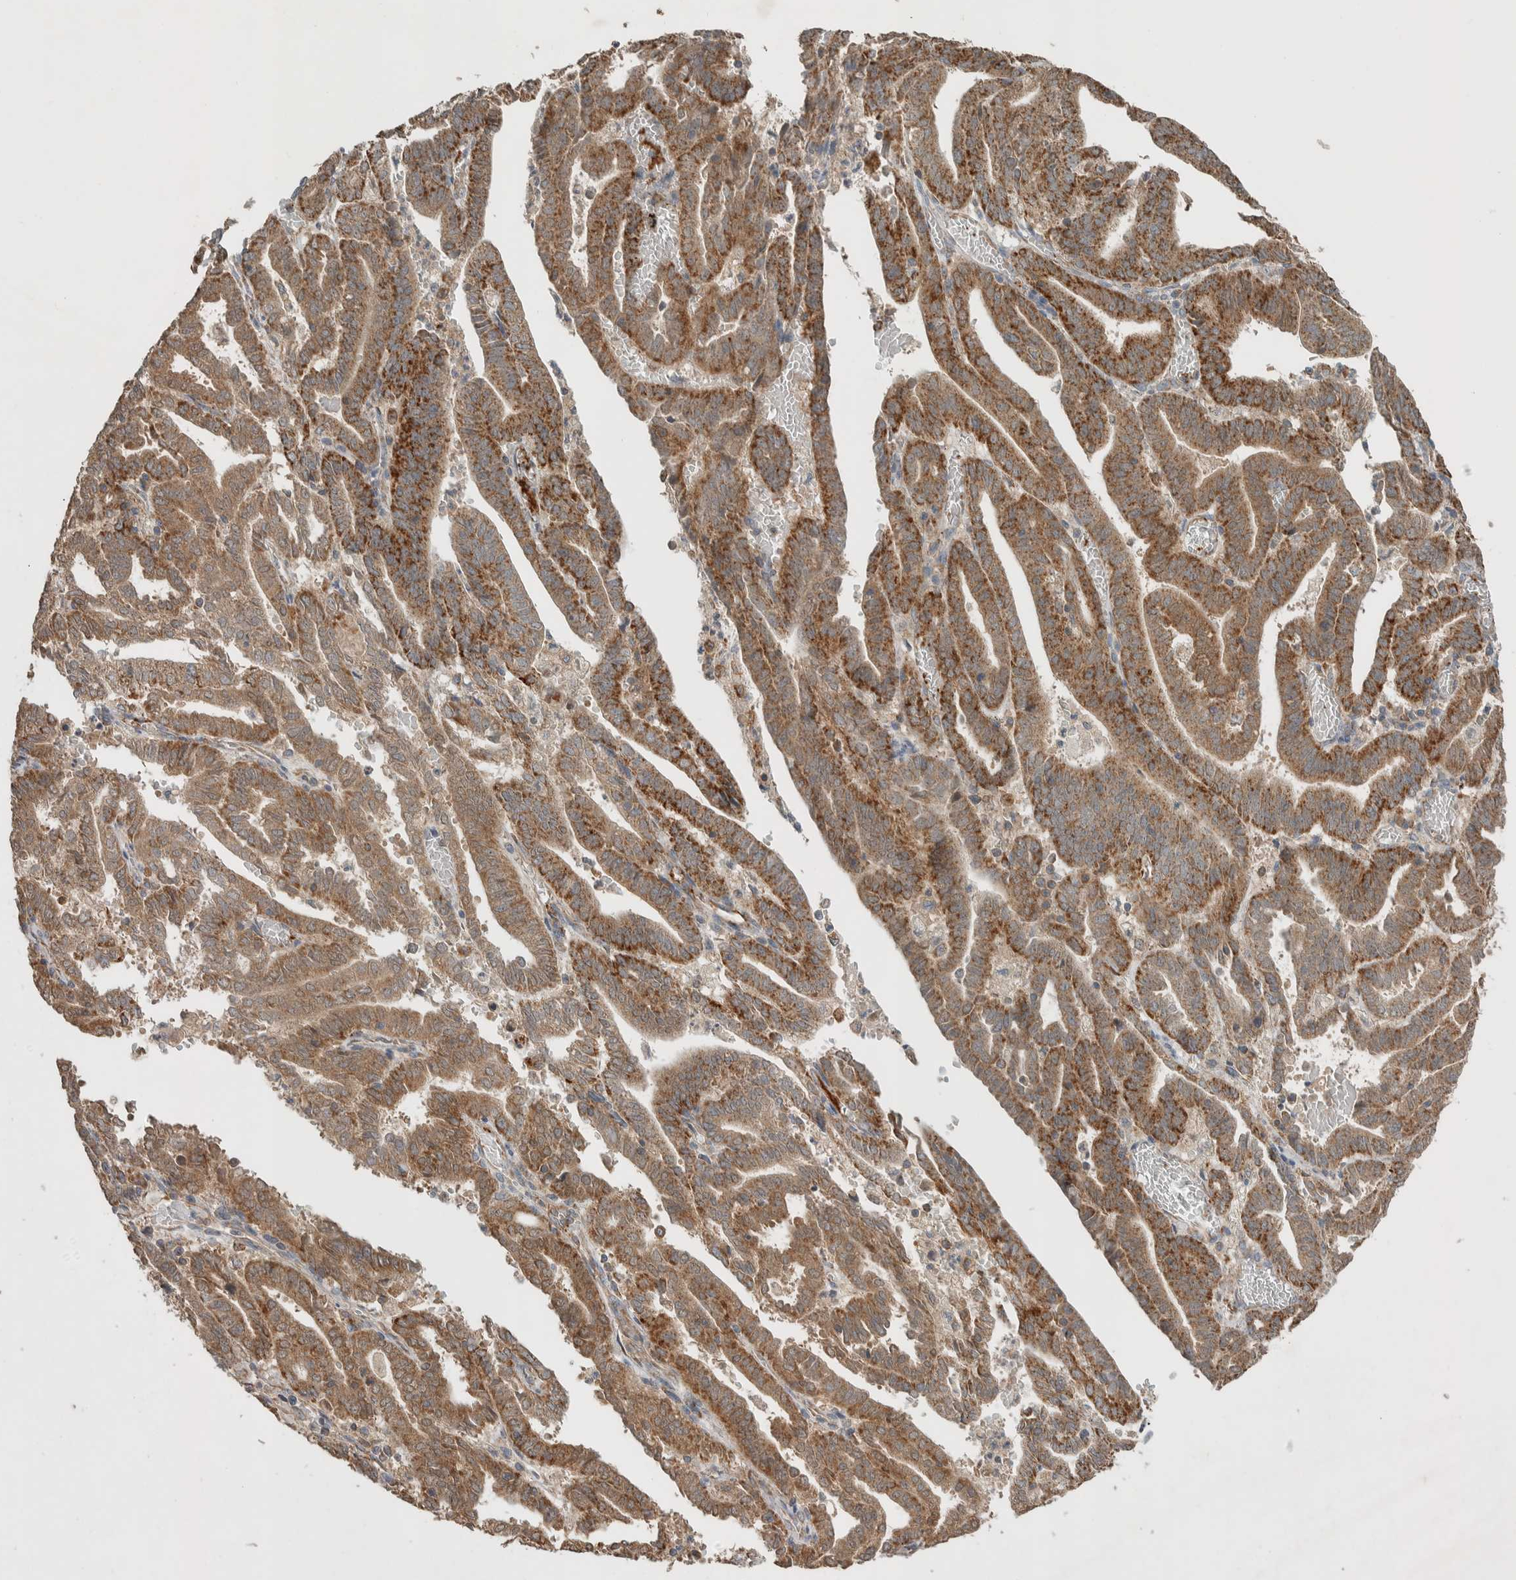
{"staining": {"intensity": "moderate", "quantity": ">75%", "location": "cytoplasmic/membranous"}, "tissue": "endometrial cancer", "cell_type": "Tumor cells", "image_type": "cancer", "snomed": [{"axis": "morphology", "description": "Adenocarcinoma, NOS"}, {"axis": "topography", "description": "Uterus"}], "caption": "Human adenocarcinoma (endometrial) stained with a brown dye demonstrates moderate cytoplasmic/membranous positive positivity in about >75% of tumor cells.", "gene": "DEPTOR", "patient": {"sex": "female", "age": 83}}